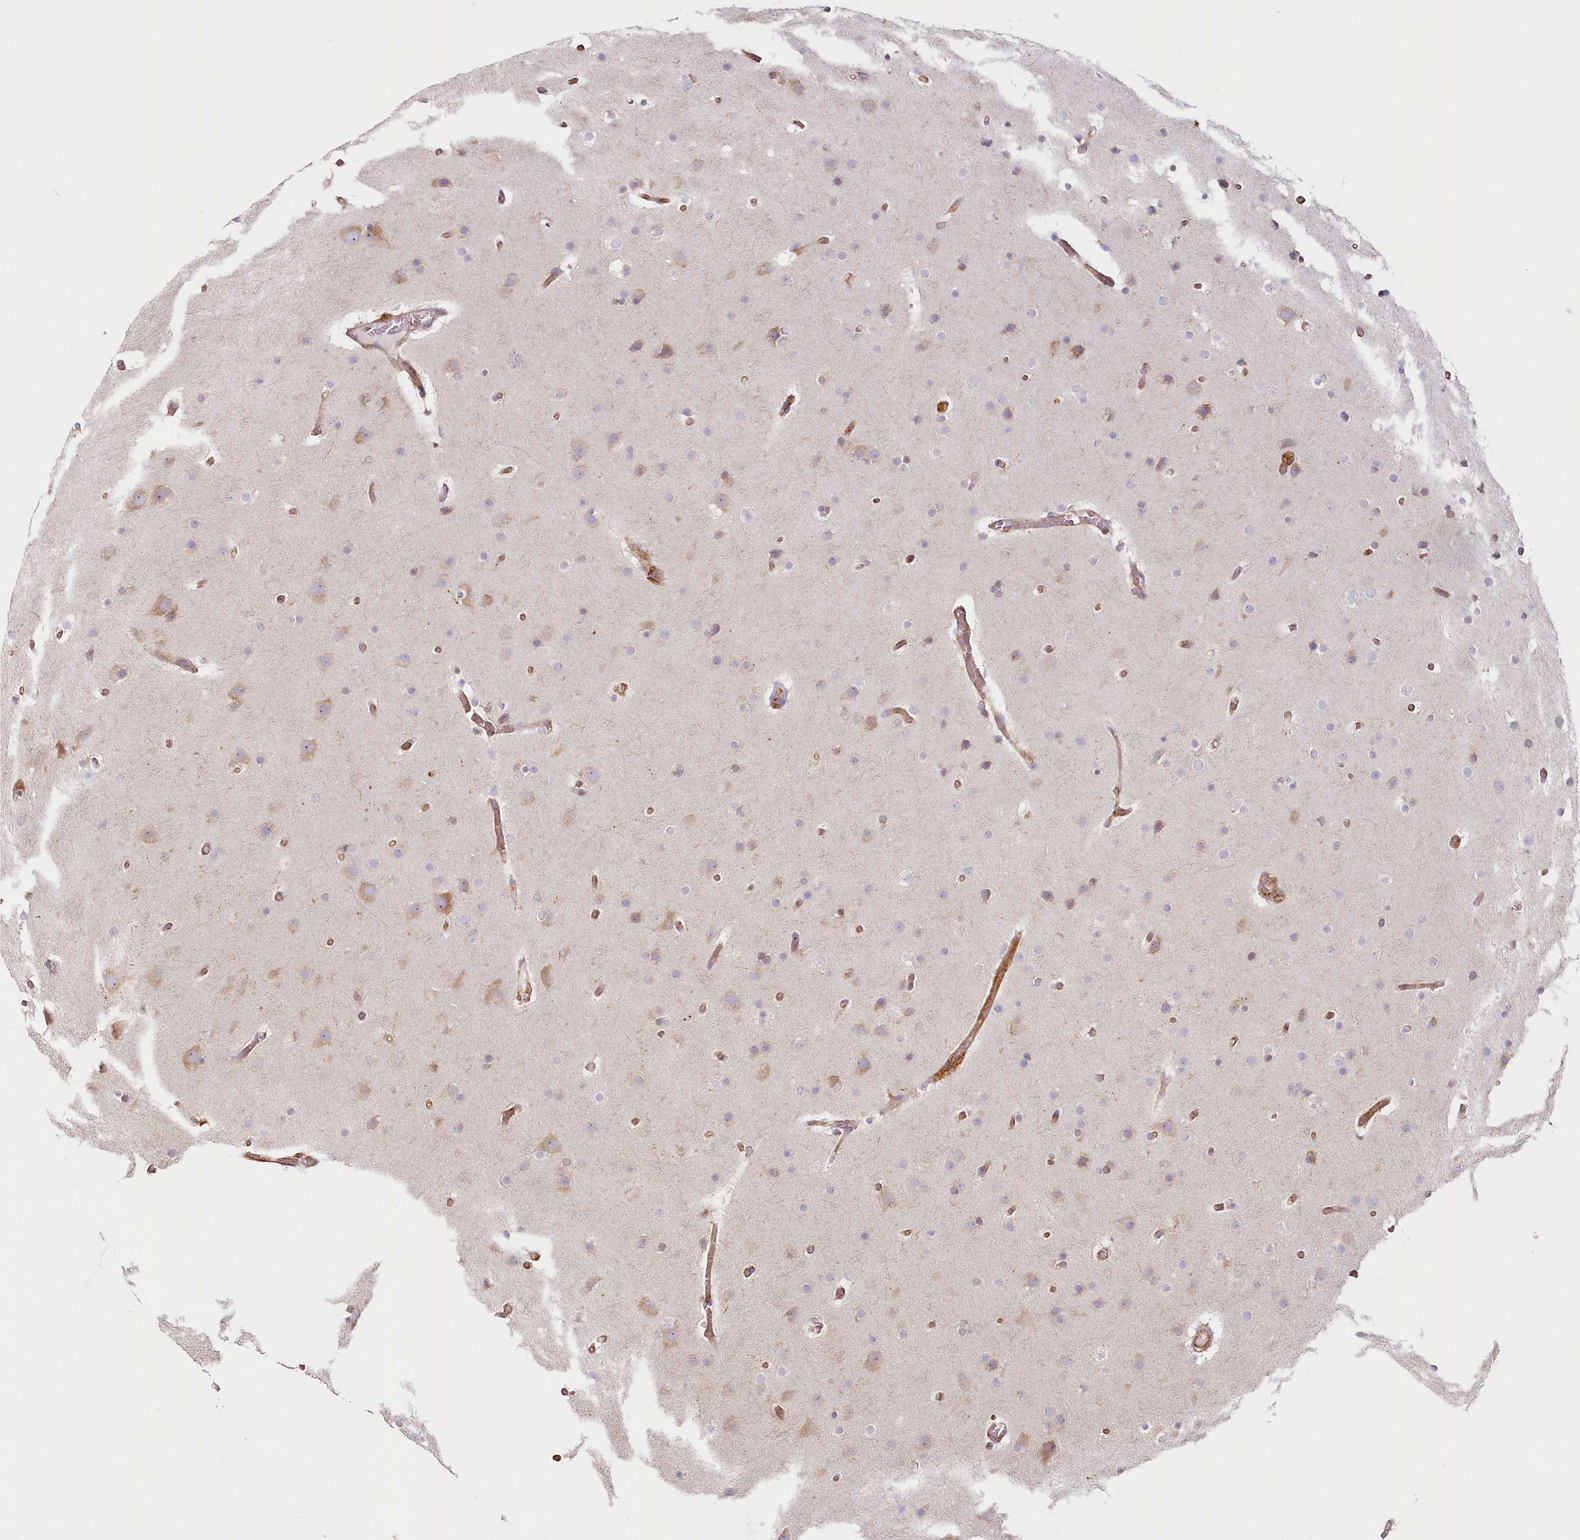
{"staining": {"intensity": "weak", "quantity": "<25%", "location": "cytoplasmic/membranous"}, "tissue": "glioma", "cell_type": "Tumor cells", "image_type": "cancer", "snomed": [{"axis": "morphology", "description": "Glioma, malignant, High grade"}, {"axis": "topography", "description": "Cerebral cortex"}], "caption": "Tumor cells show no significant protein staining in glioma. (Brightfield microscopy of DAB (3,3'-diaminobenzidine) immunohistochemistry at high magnification).", "gene": "HARS2", "patient": {"sex": "female", "age": 36}}